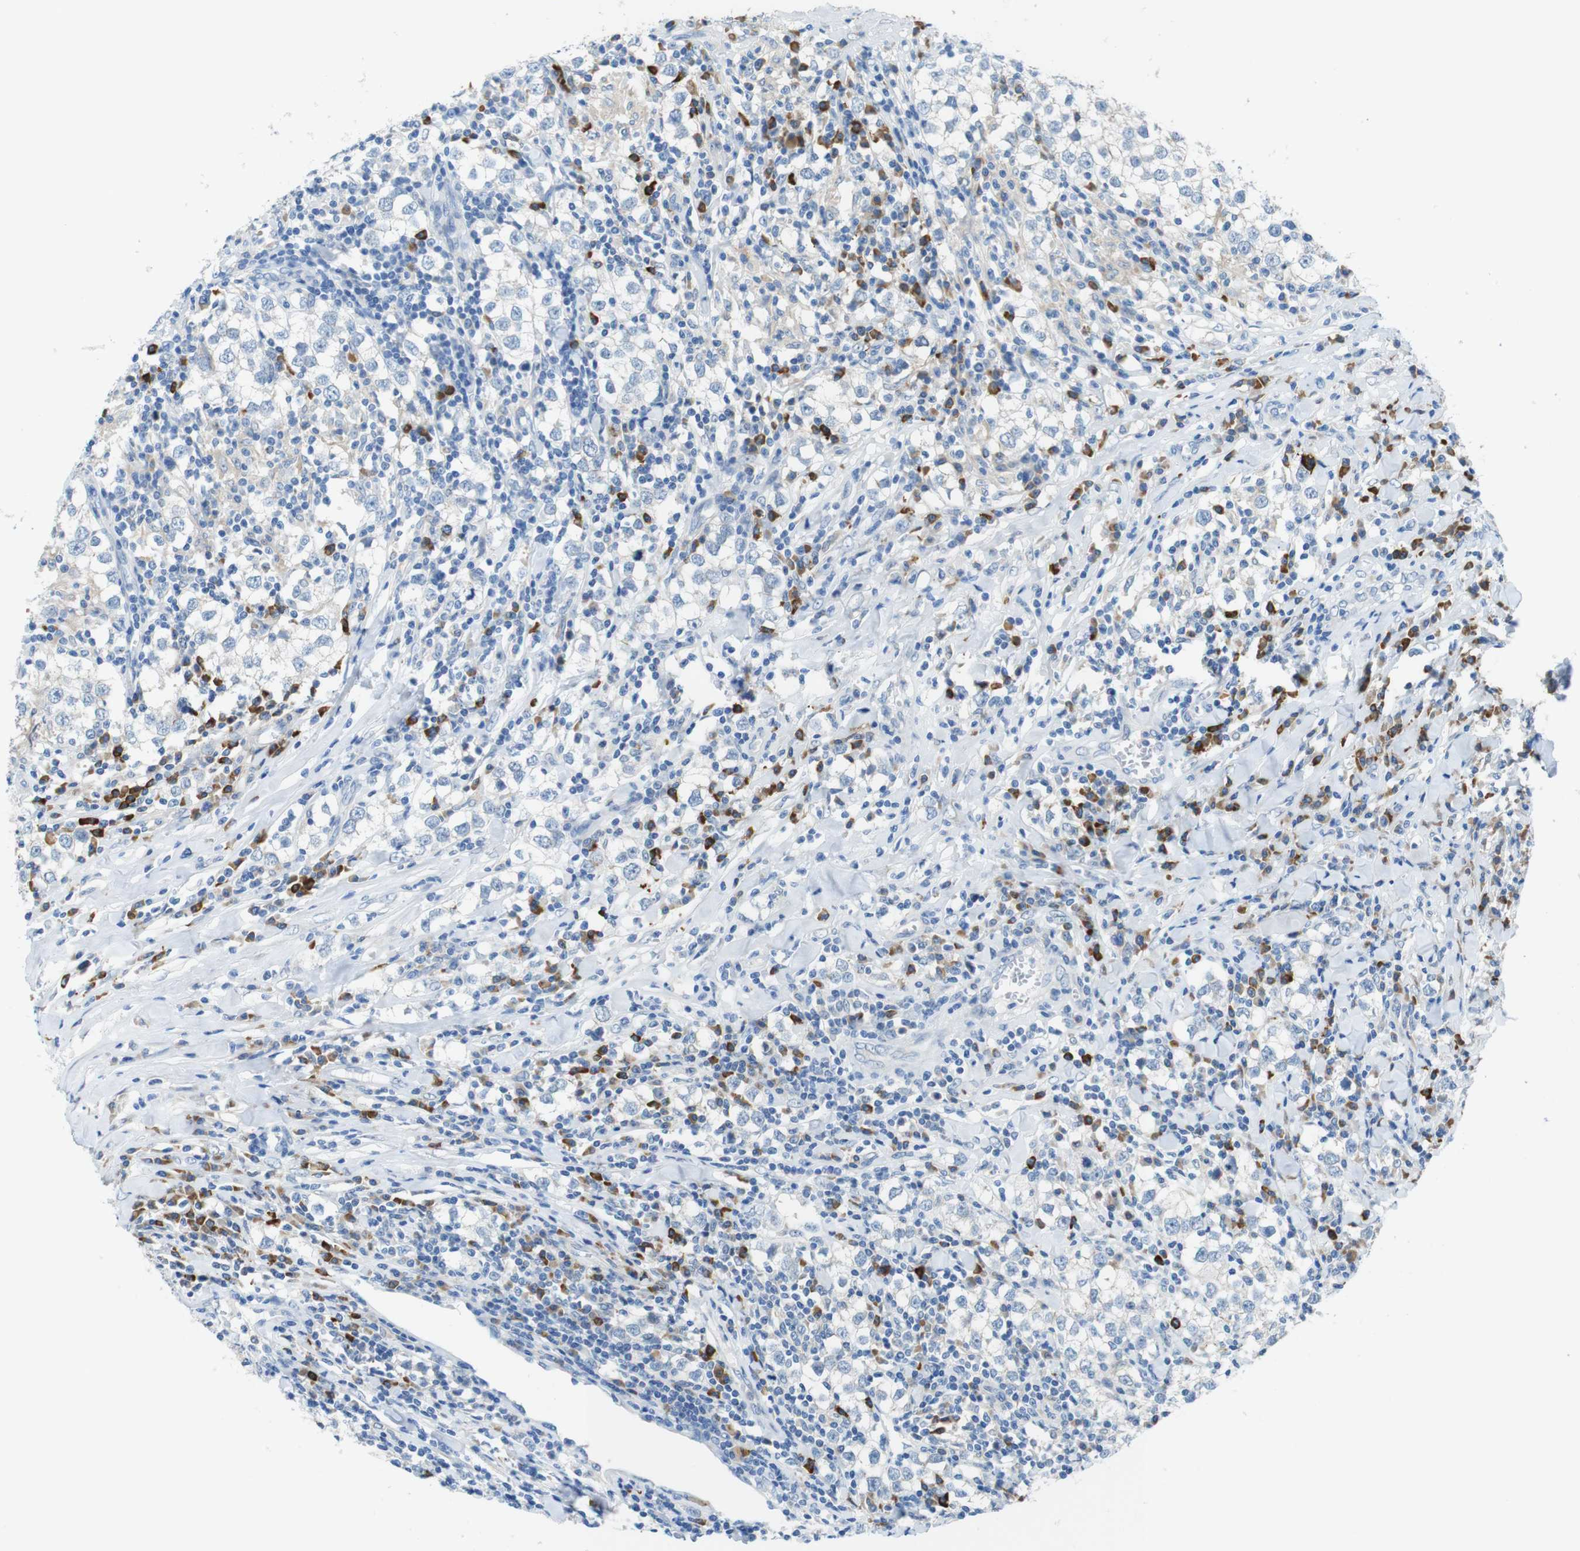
{"staining": {"intensity": "negative", "quantity": "none", "location": "none"}, "tissue": "testis cancer", "cell_type": "Tumor cells", "image_type": "cancer", "snomed": [{"axis": "morphology", "description": "Seminoma, NOS"}, {"axis": "morphology", "description": "Carcinoma, Embryonal, NOS"}, {"axis": "topography", "description": "Testis"}], "caption": "There is no significant positivity in tumor cells of testis cancer. (DAB (3,3'-diaminobenzidine) immunohistochemistry visualized using brightfield microscopy, high magnification).", "gene": "CLMN", "patient": {"sex": "male", "age": 36}}